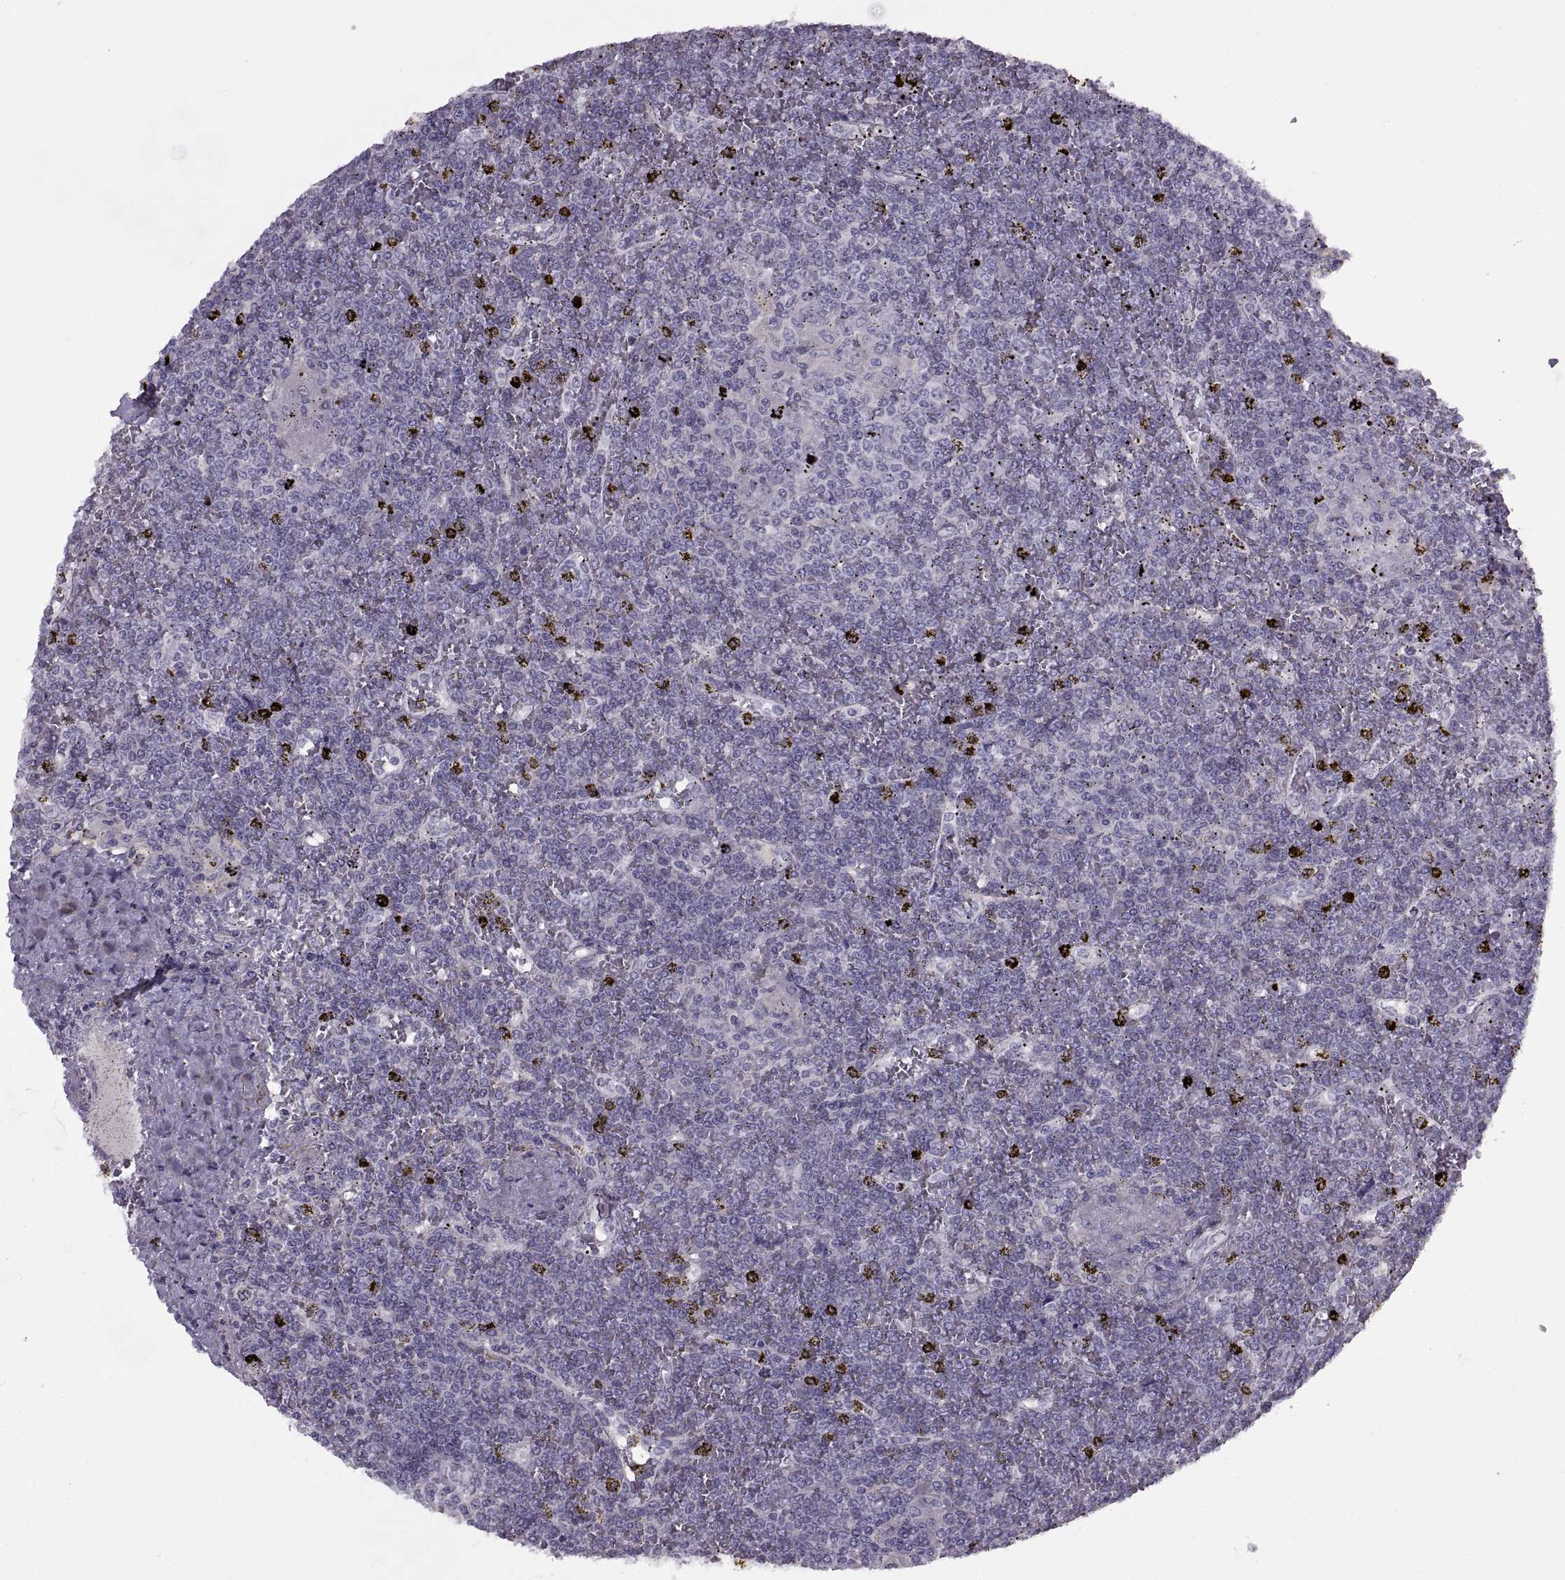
{"staining": {"intensity": "negative", "quantity": "none", "location": "none"}, "tissue": "lymphoma", "cell_type": "Tumor cells", "image_type": "cancer", "snomed": [{"axis": "morphology", "description": "Malignant lymphoma, non-Hodgkin's type, Low grade"}, {"axis": "topography", "description": "Spleen"}], "caption": "This is an immunohistochemistry micrograph of lymphoma. There is no positivity in tumor cells.", "gene": "BSPH1", "patient": {"sex": "female", "age": 19}}